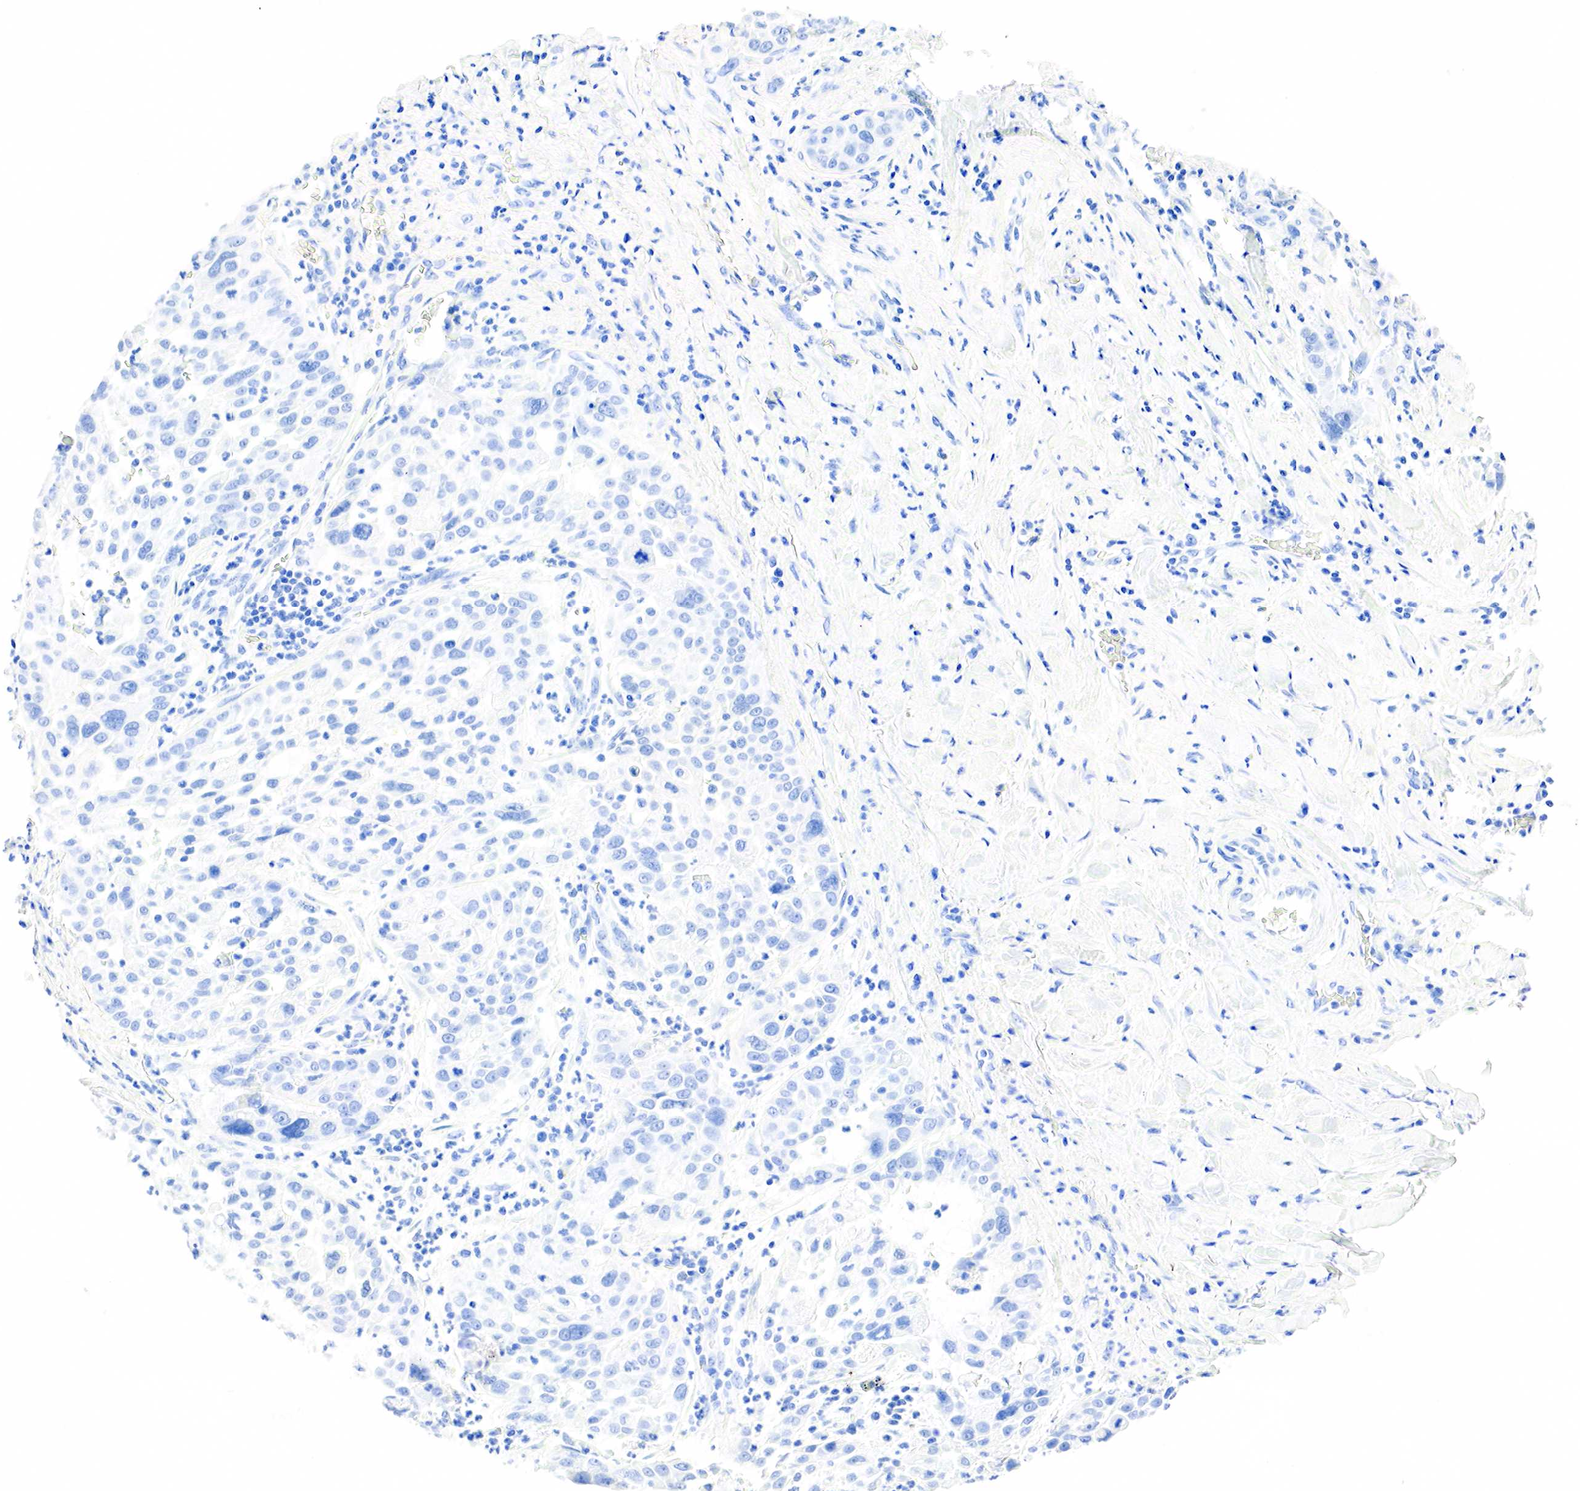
{"staining": {"intensity": "negative", "quantity": "none", "location": "none"}, "tissue": "pancreatic cancer", "cell_type": "Tumor cells", "image_type": "cancer", "snomed": [{"axis": "morphology", "description": "Adenocarcinoma, NOS"}, {"axis": "topography", "description": "Pancreas"}], "caption": "IHC of human pancreatic cancer displays no staining in tumor cells.", "gene": "PTH", "patient": {"sex": "female", "age": 52}}